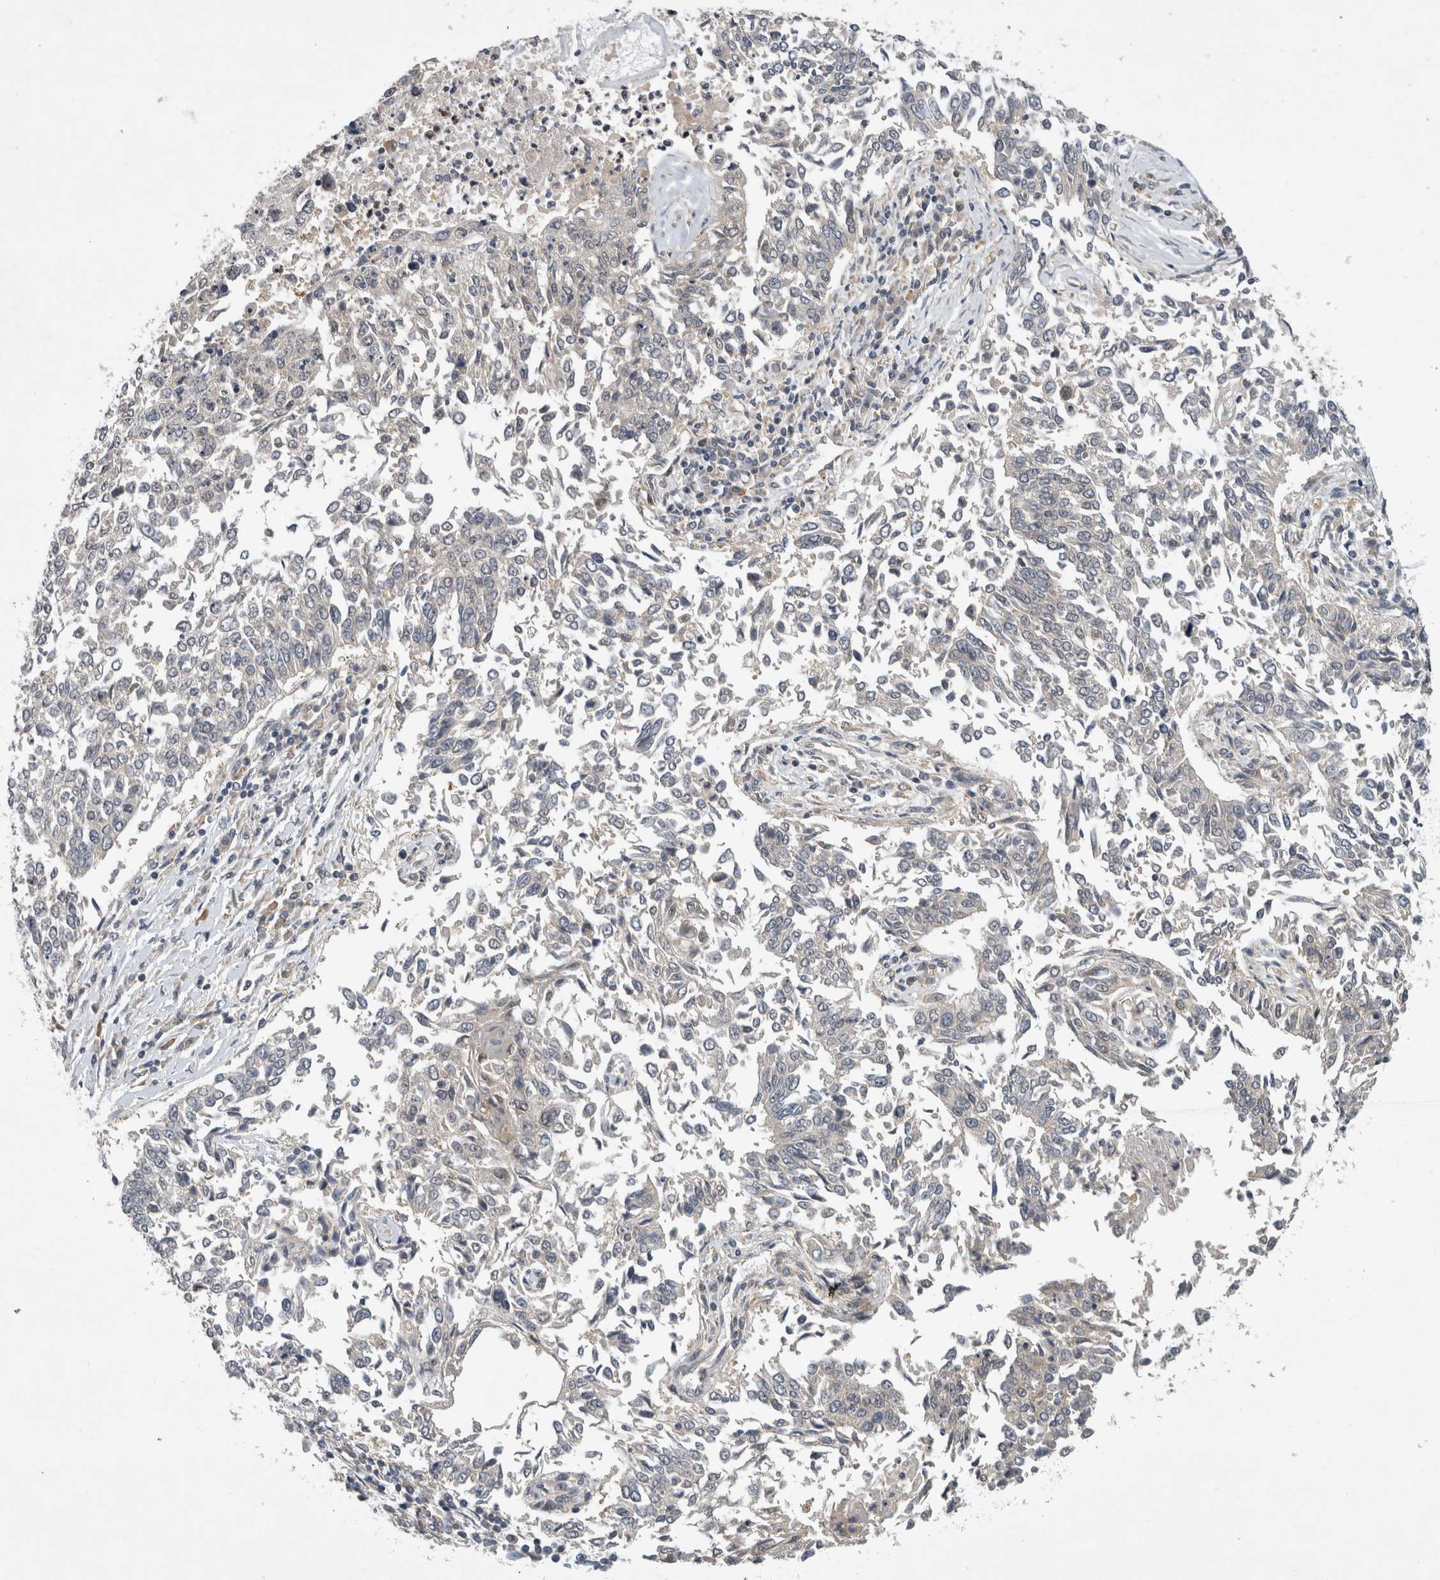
{"staining": {"intensity": "negative", "quantity": "none", "location": "none"}, "tissue": "lung cancer", "cell_type": "Tumor cells", "image_type": "cancer", "snomed": [{"axis": "morphology", "description": "Normal tissue, NOS"}, {"axis": "morphology", "description": "Squamous cell carcinoma, NOS"}, {"axis": "topography", "description": "Cartilage tissue"}, {"axis": "topography", "description": "Bronchus"}, {"axis": "topography", "description": "Lung"}, {"axis": "topography", "description": "Peripheral nerve tissue"}], "caption": "Immunohistochemistry (IHC) micrograph of neoplastic tissue: lung squamous cell carcinoma stained with DAB reveals no significant protein positivity in tumor cells.", "gene": "AASDHPPT", "patient": {"sex": "female", "age": 49}}